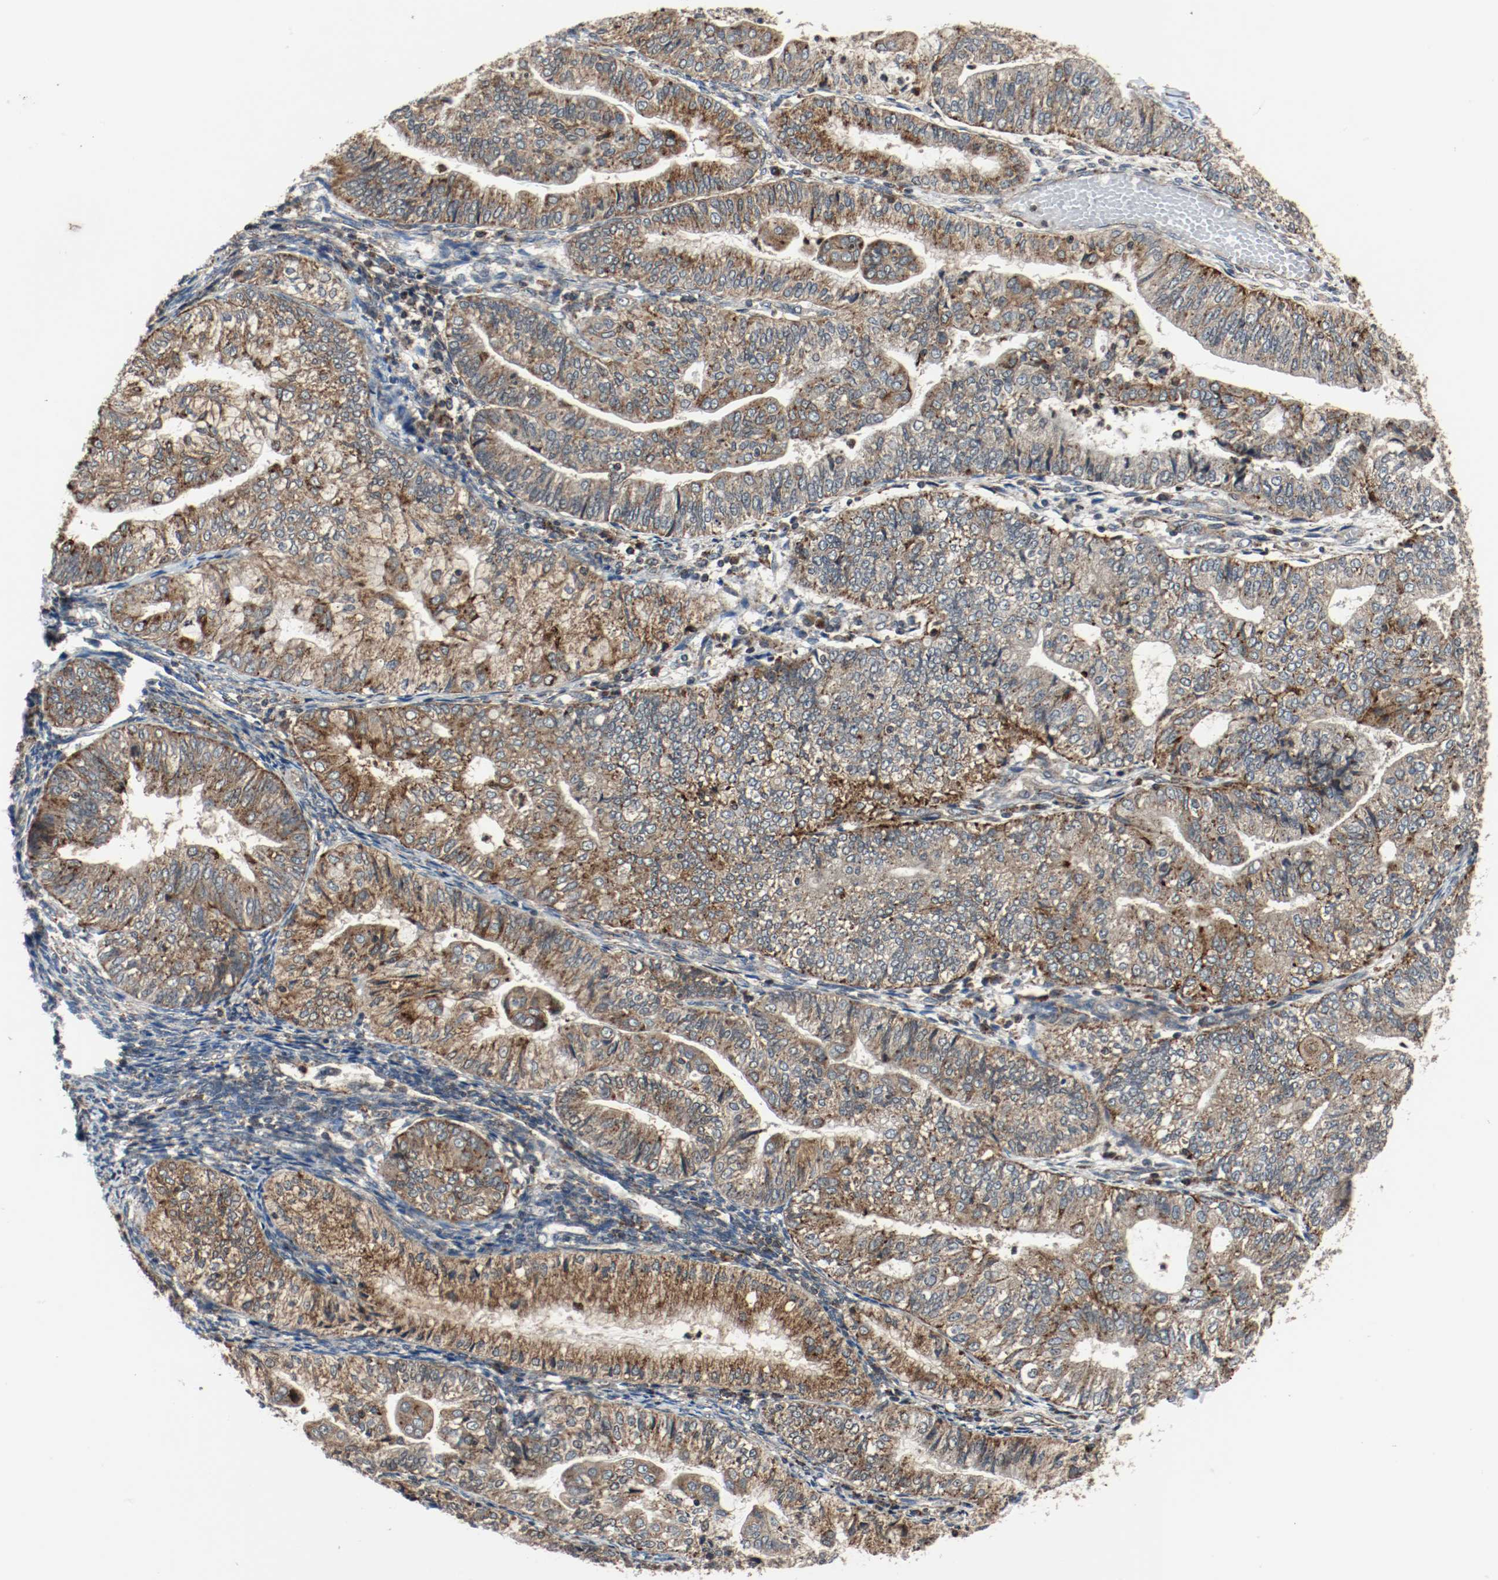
{"staining": {"intensity": "moderate", "quantity": ">75%", "location": "cytoplasmic/membranous"}, "tissue": "endometrial cancer", "cell_type": "Tumor cells", "image_type": "cancer", "snomed": [{"axis": "morphology", "description": "Adenocarcinoma, NOS"}, {"axis": "topography", "description": "Endometrium"}], "caption": "Moderate cytoplasmic/membranous positivity is identified in approximately >75% of tumor cells in endometrial adenocarcinoma.", "gene": "LAMP2", "patient": {"sex": "female", "age": 59}}